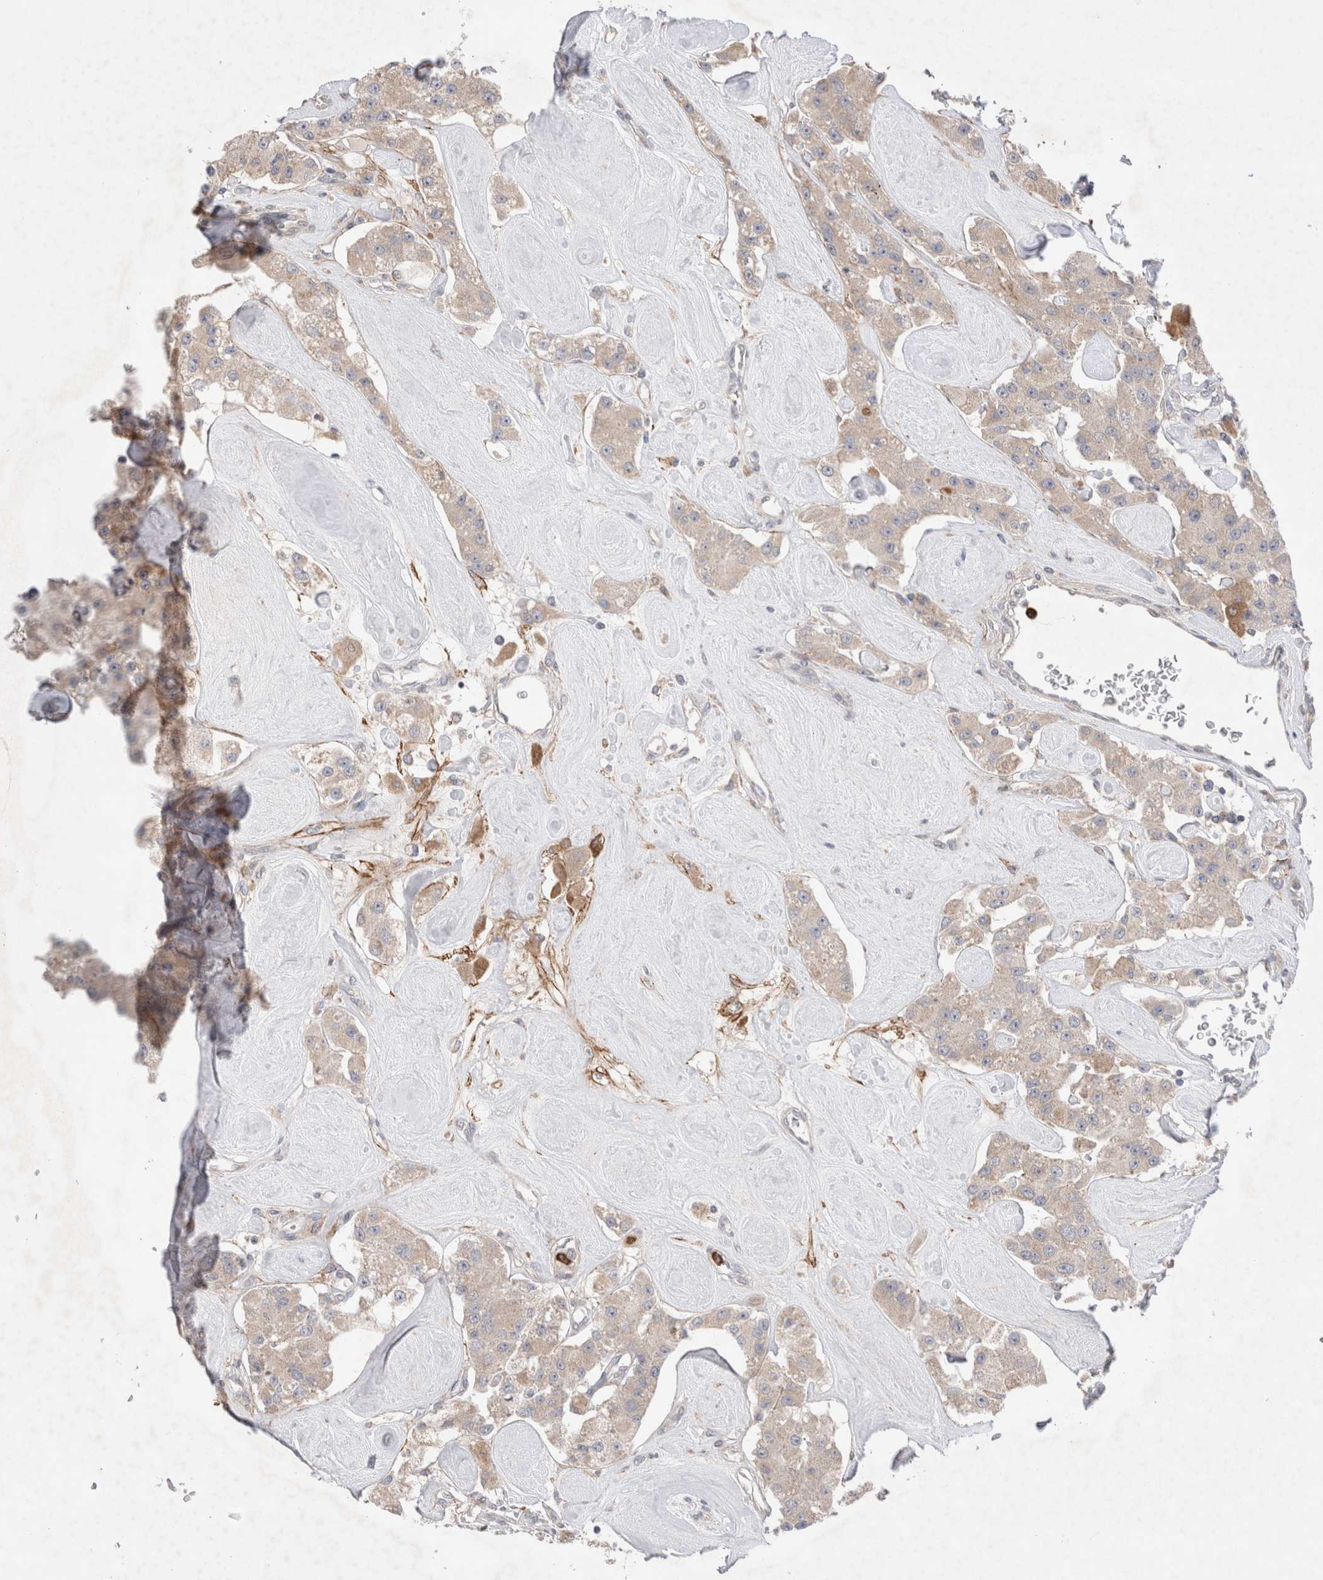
{"staining": {"intensity": "weak", "quantity": ">75%", "location": "cytoplasmic/membranous"}, "tissue": "carcinoid", "cell_type": "Tumor cells", "image_type": "cancer", "snomed": [{"axis": "morphology", "description": "Carcinoid, malignant, NOS"}, {"axis": "topography", "description": "Pancreas"}], "caption": "Malignant carcinoid stained with a protein marker demonstrates weak staining in tumor cells.", "gene": "GSDMB", "patient": {"sex": "male", "age": 41}}